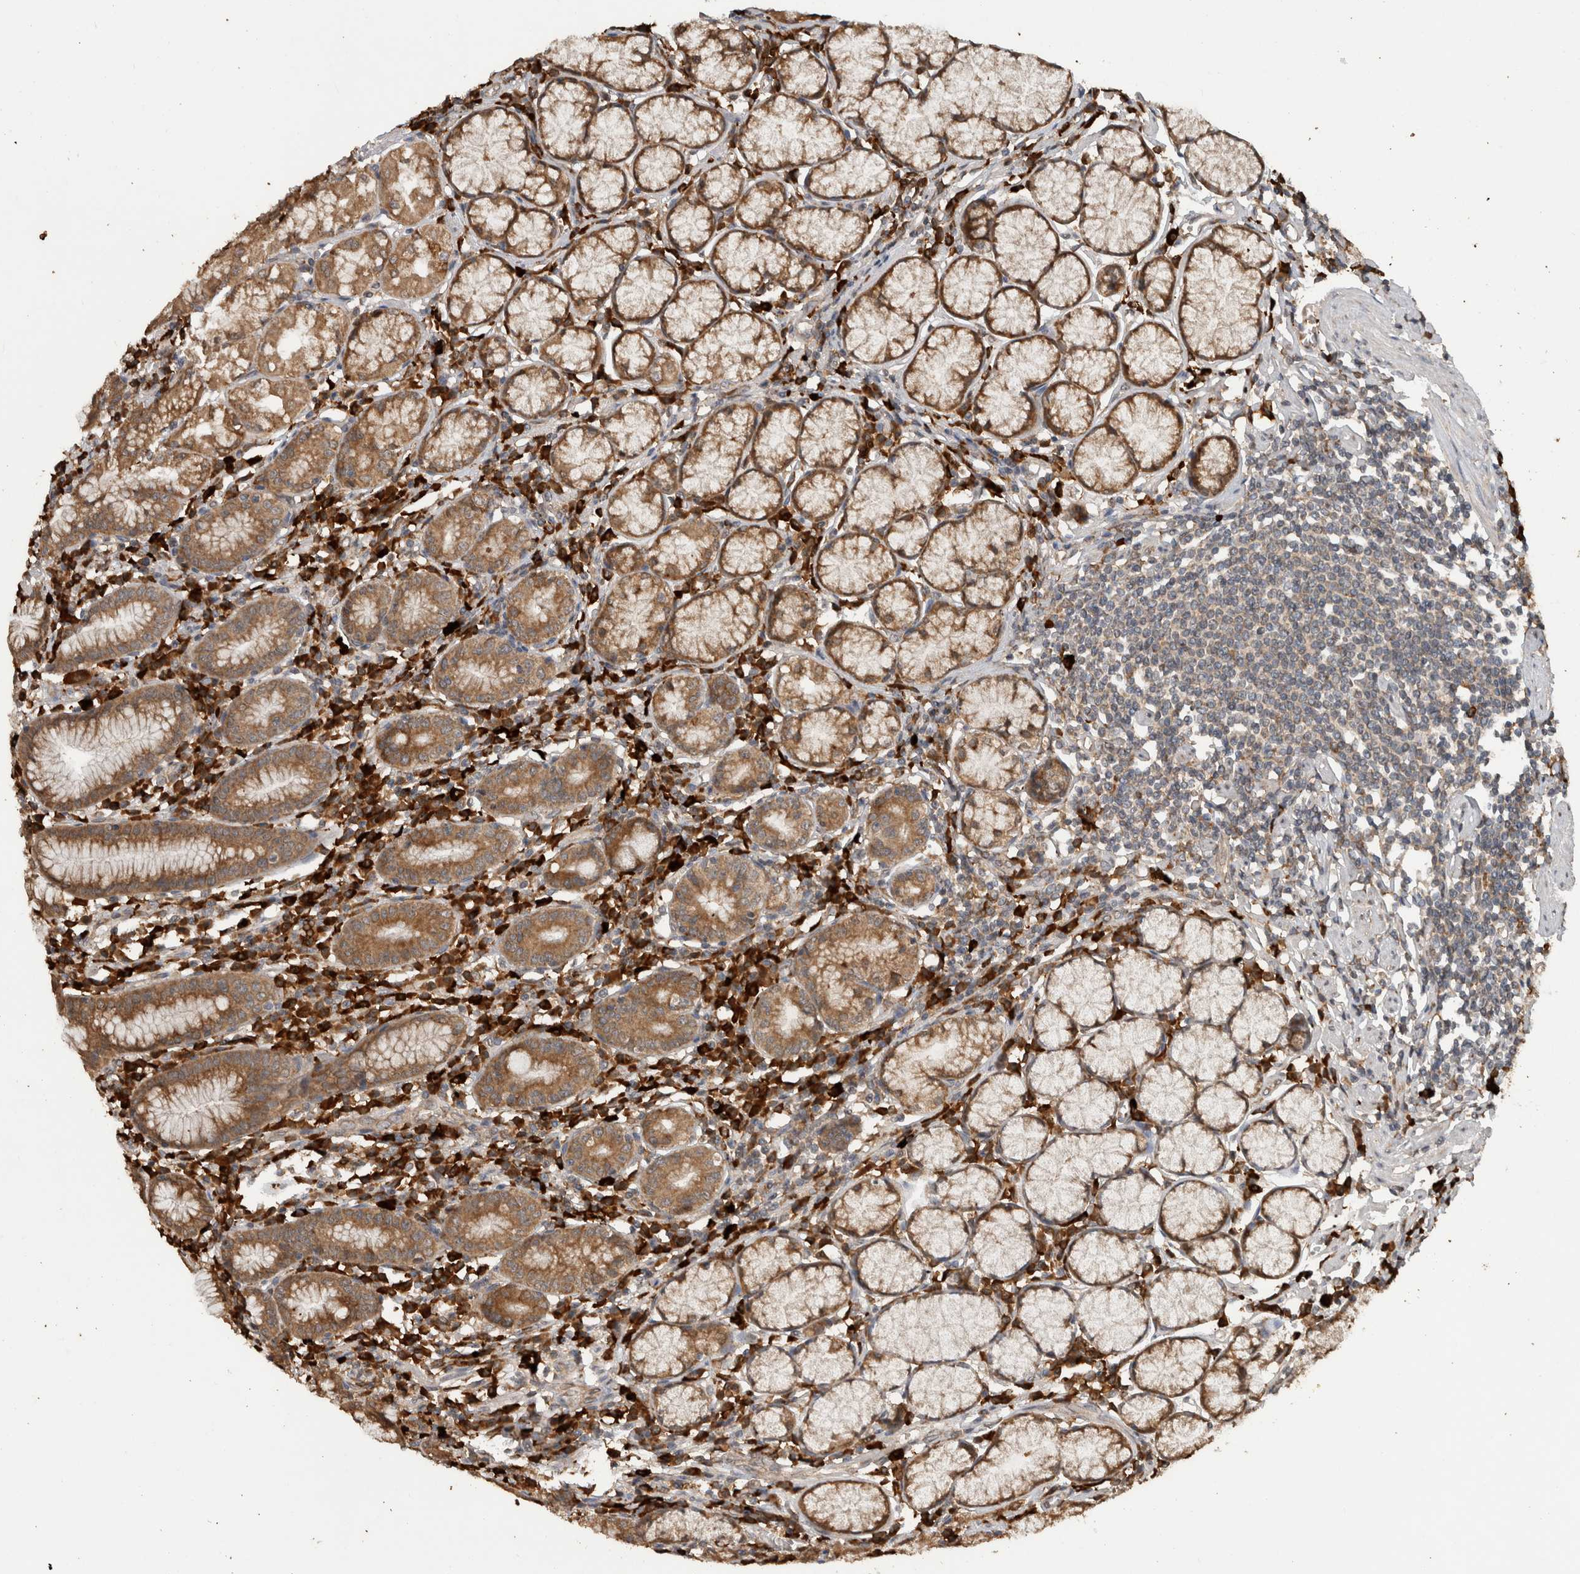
{"staining": {"intensity": "strong", "quantity": ">75%", "location": "cytoplasmic/membranous"}, "tissue": "stomach", "cell_type": "Glandular cells", "image_type": "normal", "snomed": [{"axis": "morphology", "description": "Normal tissue, NOS"}, {"axis": "topography", "description": "Stomach"}], "caption": "Protein expression by immunohistochemistry demonstrates strong cytoplasmic/membranous expression in about >75% of glandular cells in unremarkable stomach. The staining was performed using DAB to visualize the protein expression in brown, while the nuclei were stained in blue with hematoxylin (Magnification: 20x).", "gene": "ADGRL3", "patient": {"sex": "male", "age": 55}}